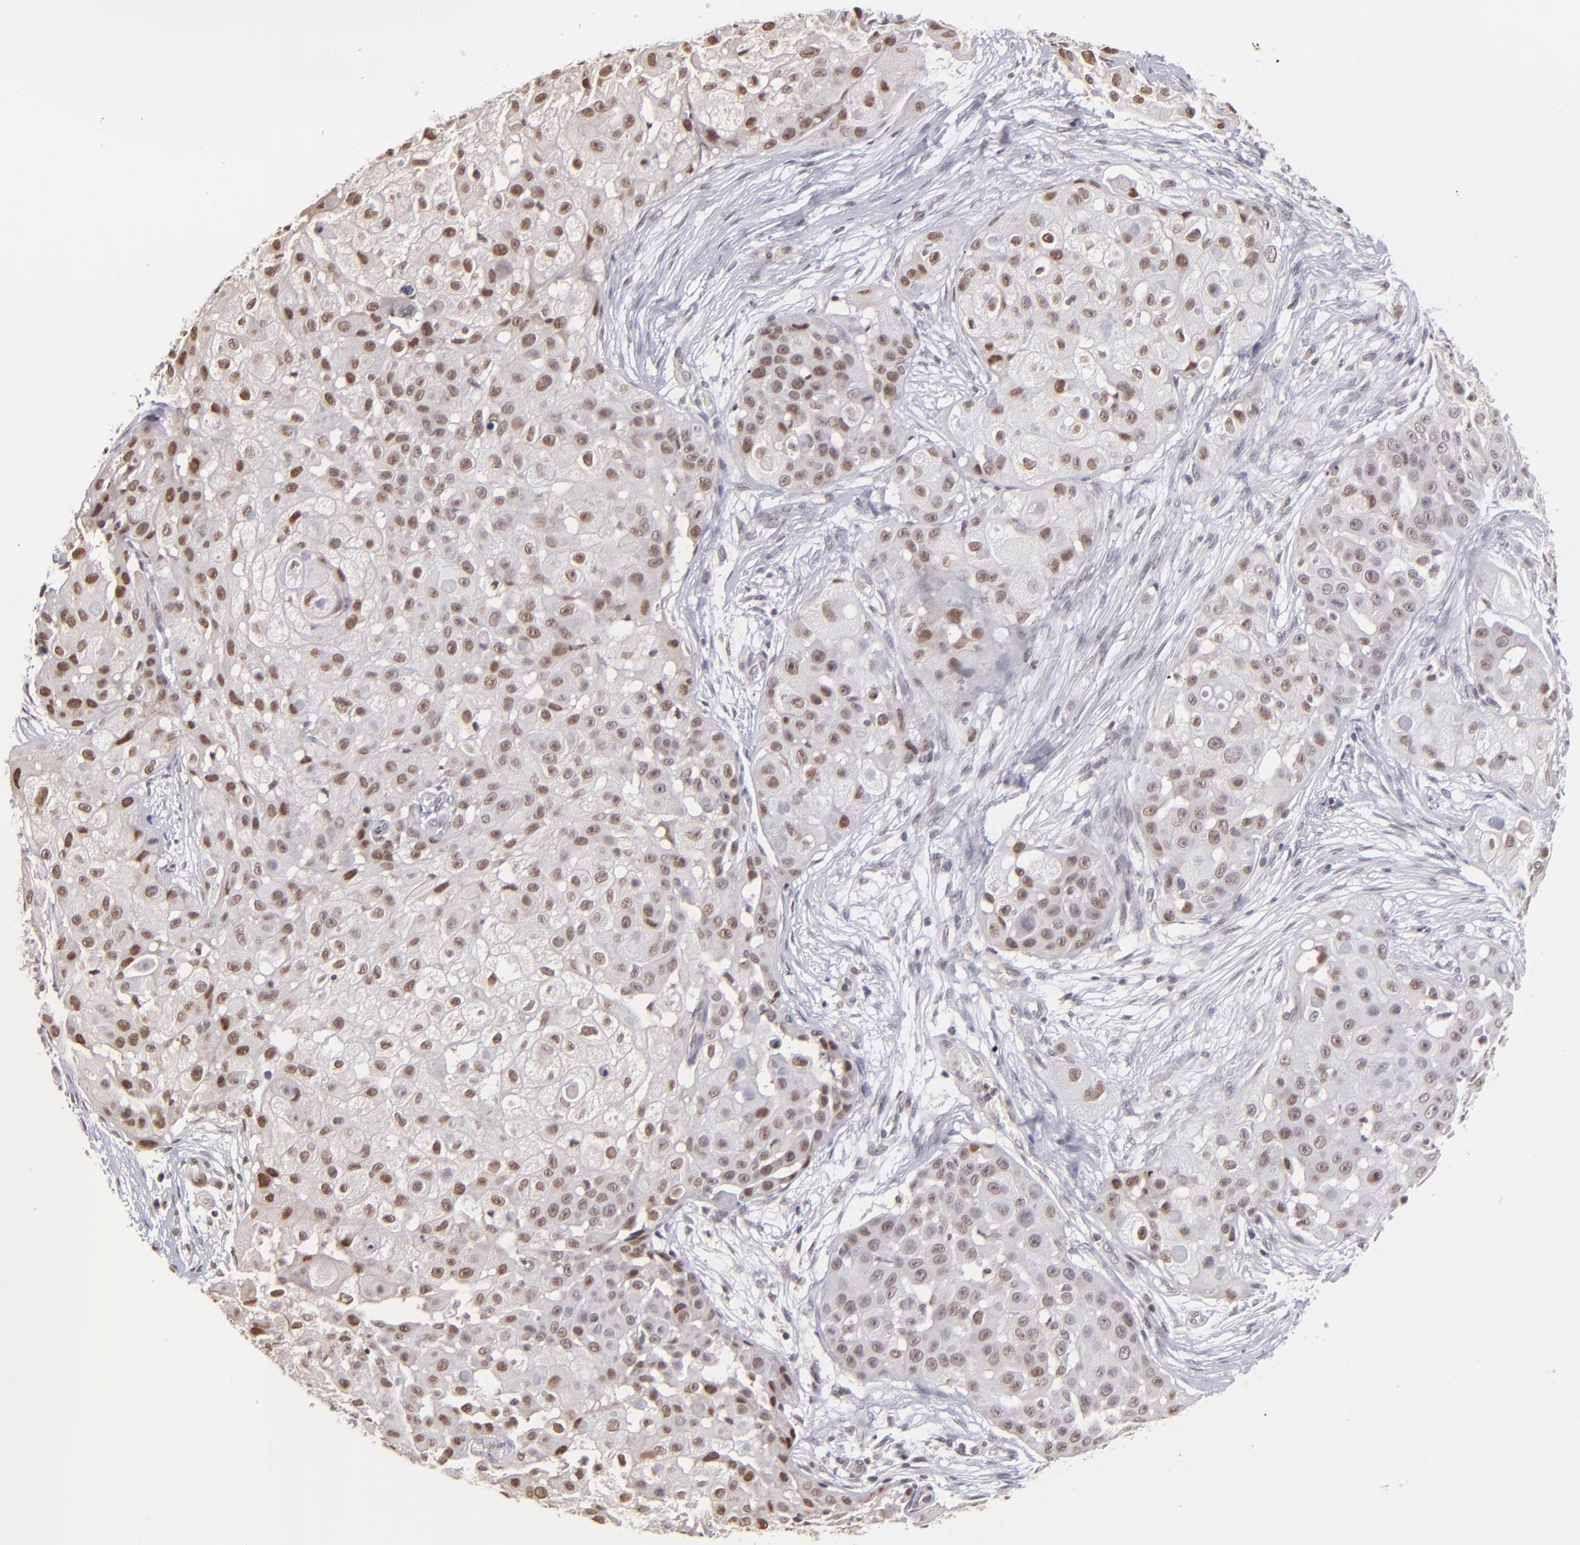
{"staining": {"intensity": "weak", "quantity": "<25%", "location": "nuclear"}, "tissue": "skin cancer", "cell_type": "Tumor cells", "image_type": "cancer", "snomed": [{"axis": "morphology", "description": "Squamous cell carcinoma, NOS"}, {"axis": "topography", "description": "Skin"}], "caption": "There is no significant staining in tumor cells of skin squamous cell carcinoma.", "gene": "RARB", "patient": {"sex": "female", "age": 57}}